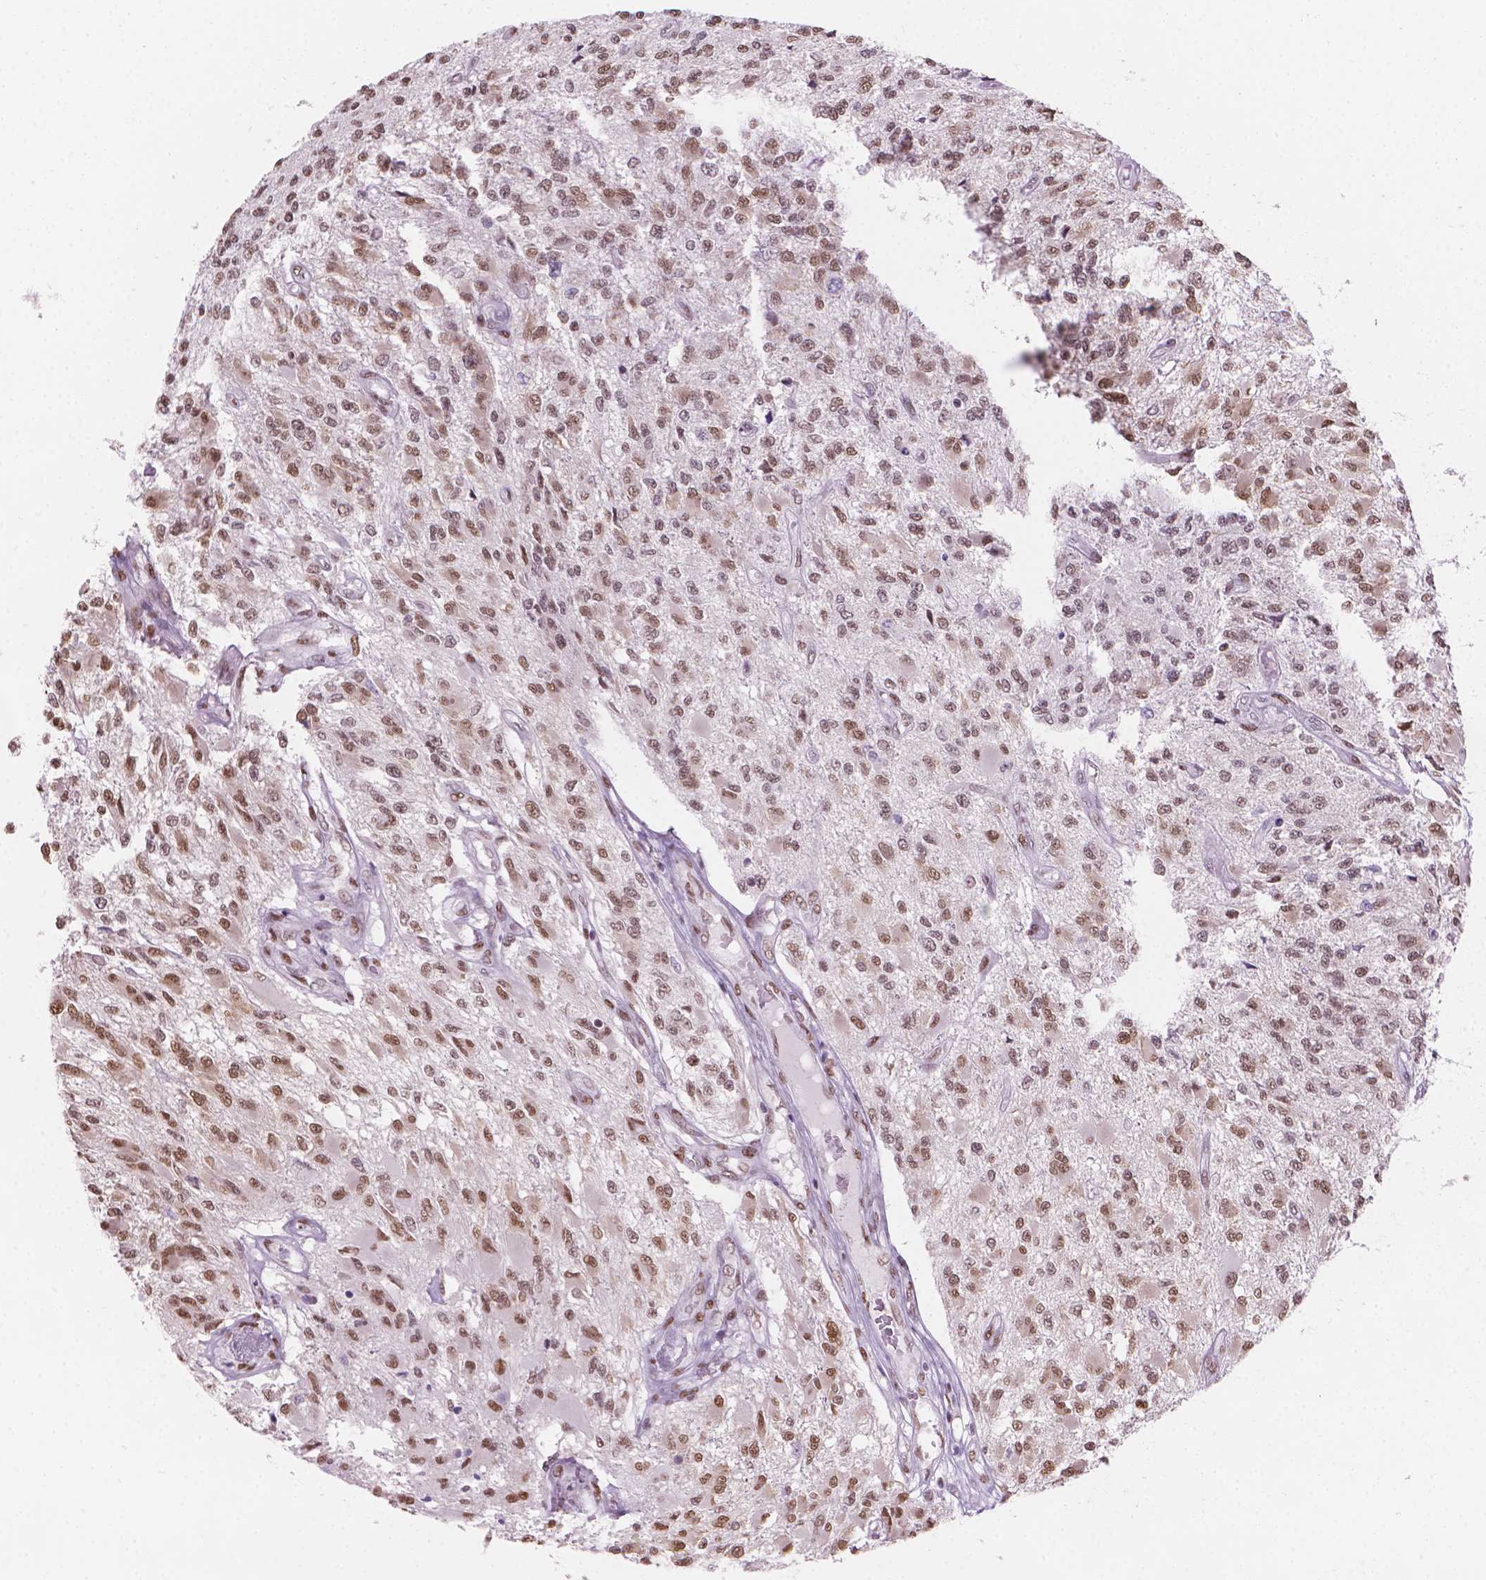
{"staining": {"intensity": "moderate", "quantity": ">75%", "location": "nuclear"}, "tissue": "glioma", "cell_type": "Tumor cells", "image_type": "cancer", "snomed": [{"axis": "morphology", "description": "Glioma, malignant, High grade"}, {"axis": "topography", "description": "Brain"}], "caption": "The histopathology image demonstrates immunohistochemical staining of malignant glioma (high-grade). There is moderate nuclear positivity is appreciated in approximately >75% of tumor cells.", "gene": "PIAS2", "patient": {"sex": "female", "age": 63}}